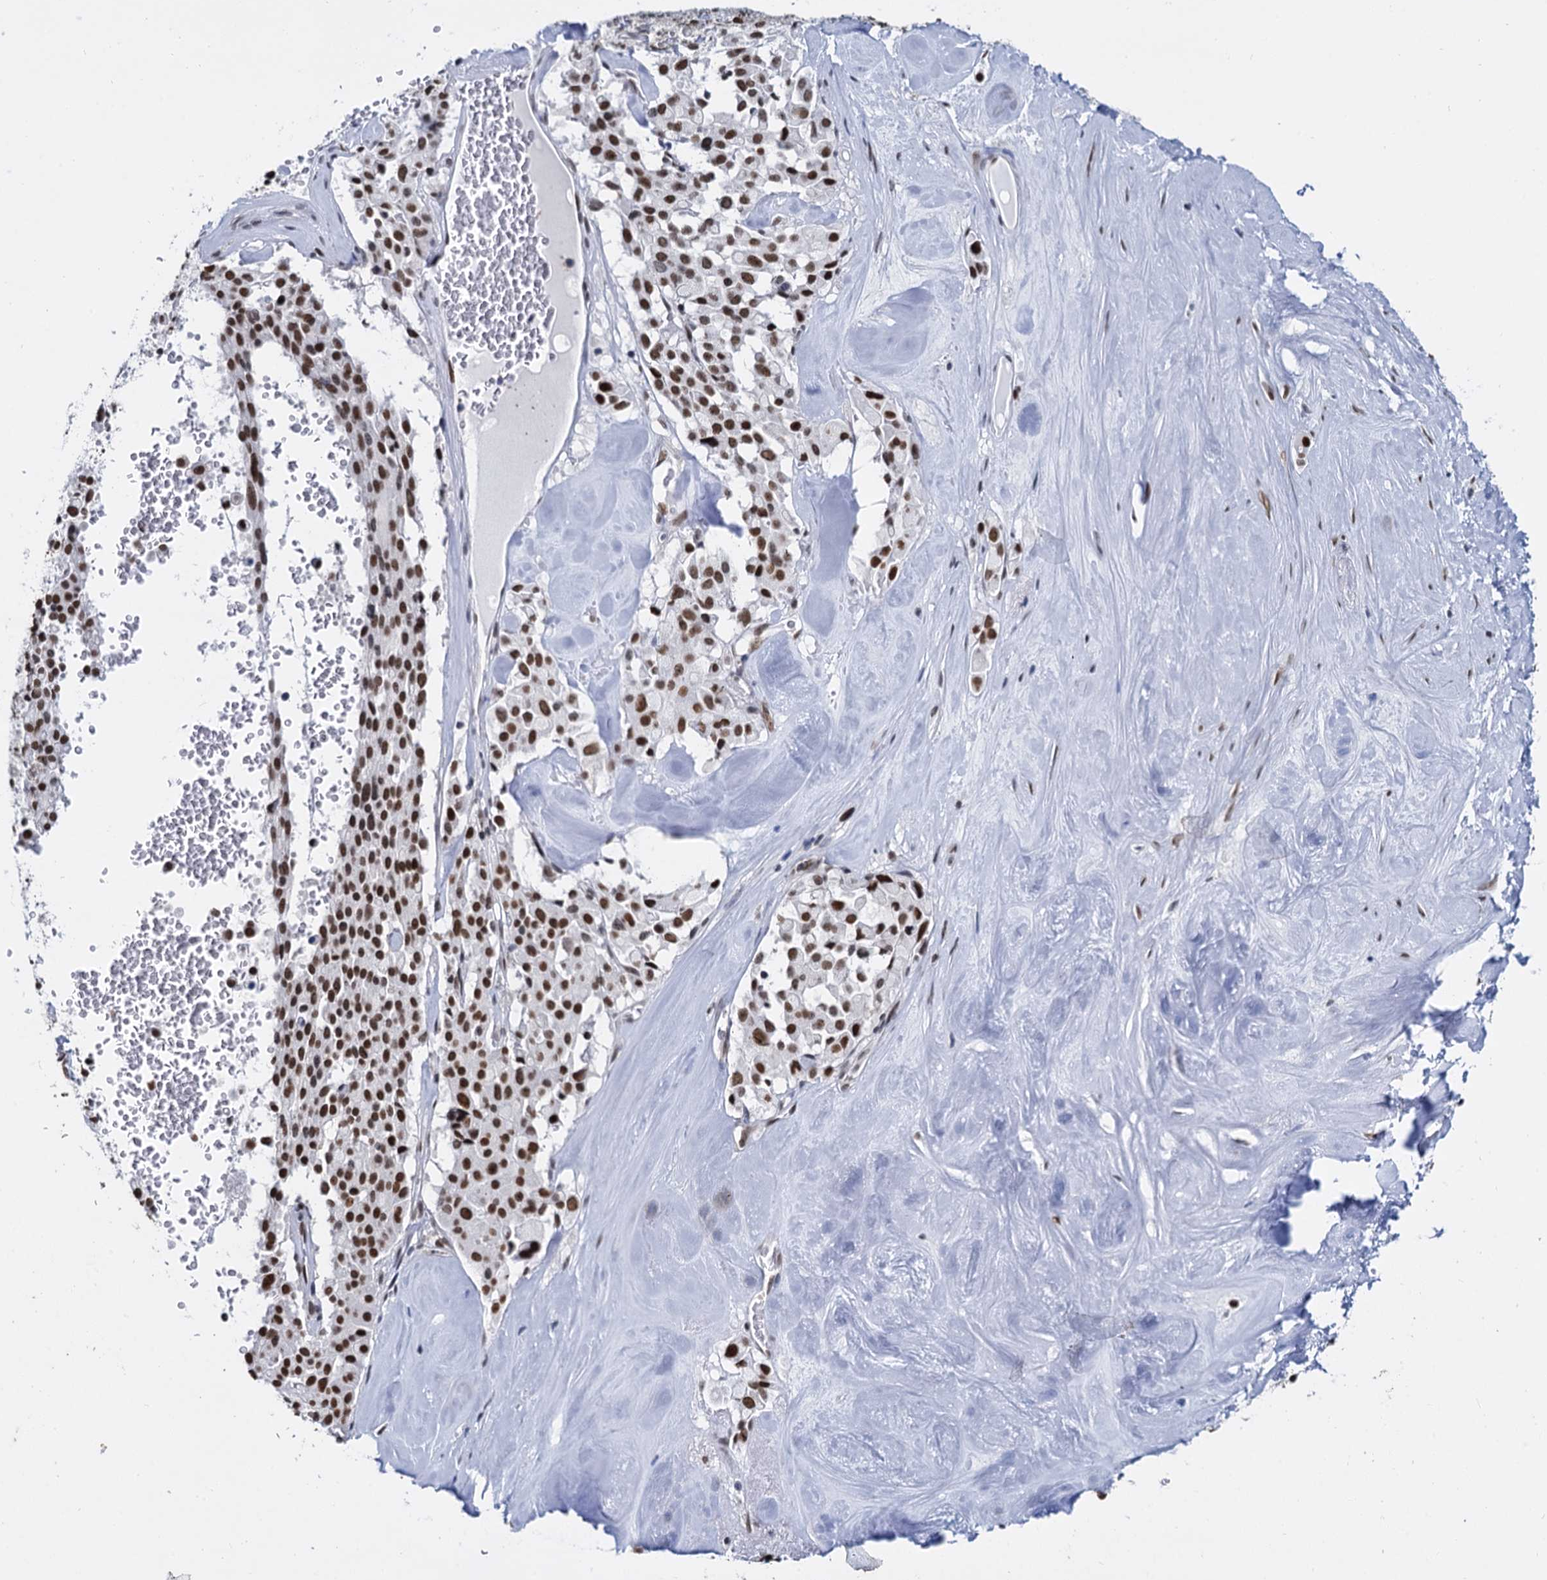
{"staining": {"intensity": "strong", "quantity": ">75%", "location": "nuclear"}, "tissue": "pancreatic cancer", "cell_type": "Tumor cells", "image_type": "cancer", "snomed": [{"axis": "morphology", "description": "Adenocarcinoma, NOS"}, {"axis": "topography", "description": "Pancreas"}], "caption": "Brown immunohistochemical staining in pancreatic adenocarcinoma reveals strong nuclear positivity in approximately >75% of tumor cells.", "gene": "CMAS", "patient": {"sex": "male", "age": 65}}